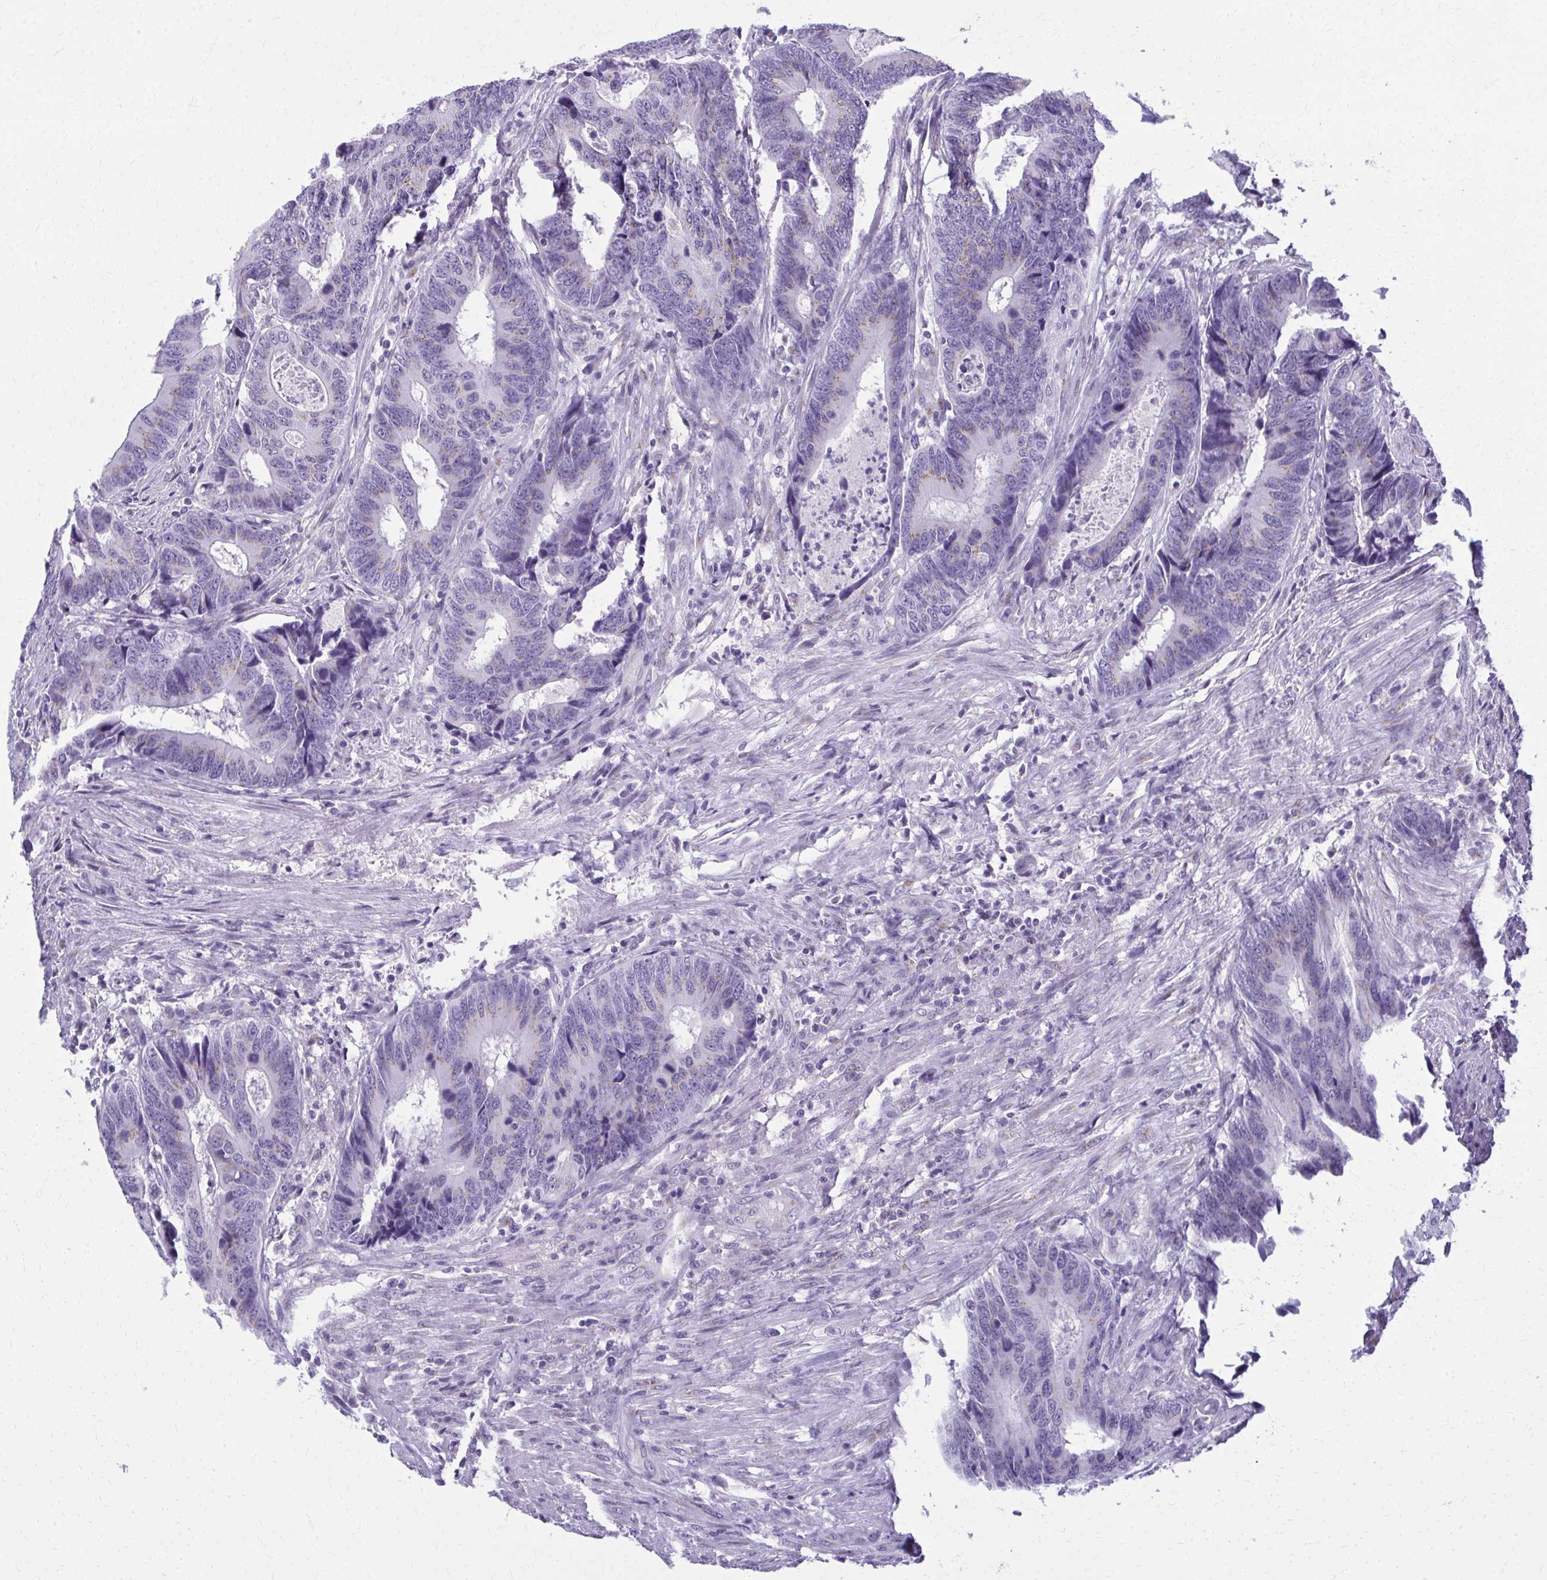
{"staining": {"intensity": "weak", "quantity": "<25%", "location": "cytoplasmic/membranous"}, "tissue": "colorectal cancer", "cell_type": "Tumor cells", "image_type": "cancer", "snomed": [{"axis": "morphology", "description": "Adenocarcinoma, NOS"}, {"axis": "topography", "description": "Colon"}], "caption": "Immunohistochemistry image of human colorectal adenocarcinoma stained for a protein (brown), which reveals no positivity in tumor cells.", "gene": "SCLY", "patient": {"sex": "male", "age": 87}}